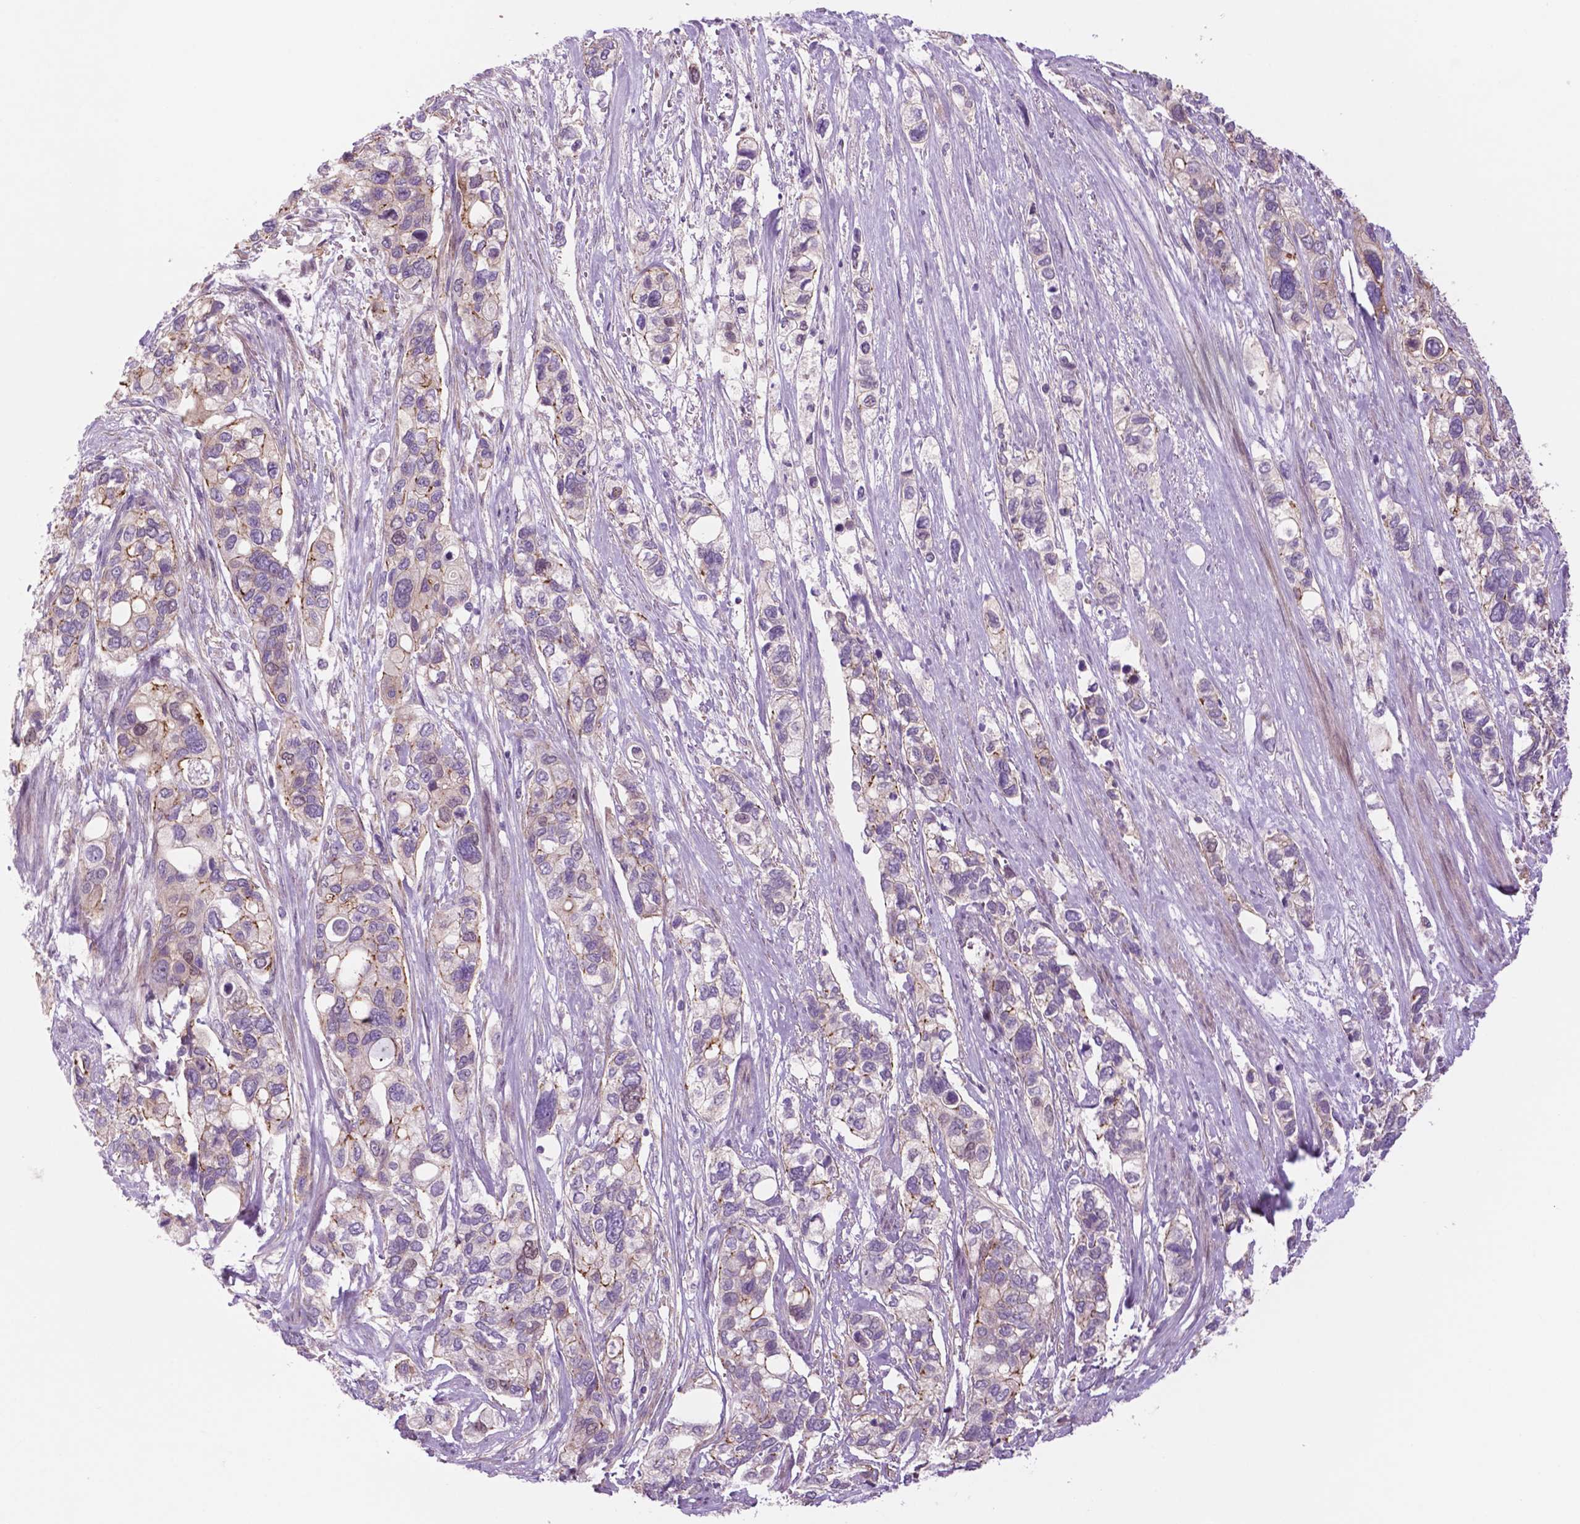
{"staining": {"intensity": "moderate", "quantity": "<25%", "location": "cytoplasmic/membranous"}, "tissue": "stomach cancer", "cell_type": "Tumor cells", "image_type": "cancer", "snomed": [{"axis": "morphology", "description": "Adenocarcinoma, NOS"}, {"axis": "topography", "description": "Stomach, upper"}], "caption": "This histopathology image exhibits IHC staining of adenocarcinoma (stomach), with low moderate cytoplasmic/membranous expression in about <25% of tumor cells.", "gene": "RND3", "patient": {"sex": "female", "age": 81}}